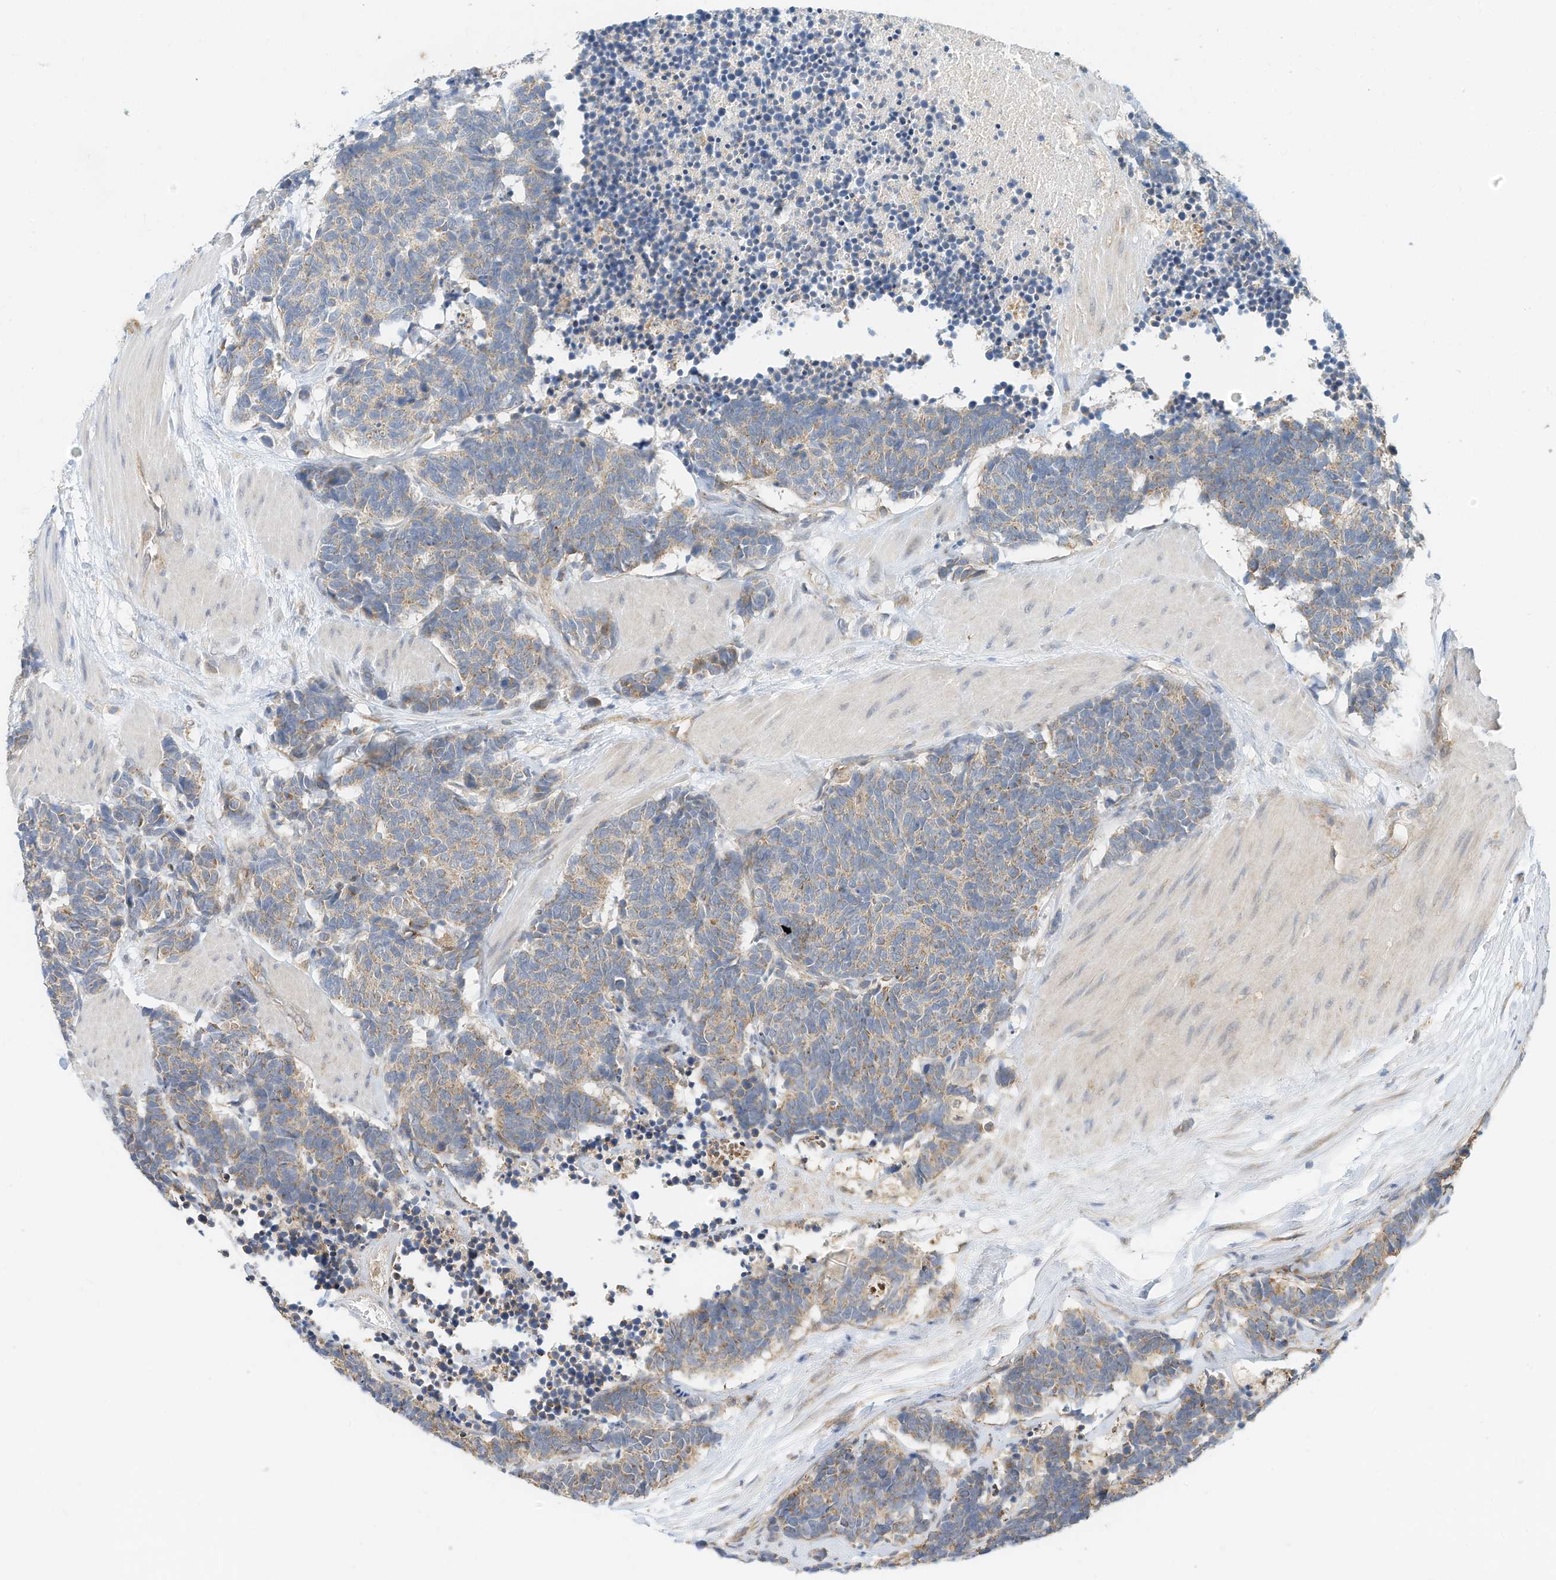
{"staining": {"intensity": "weak", "quantity": "25%-75%", "location": "cytoplasmic/membranous"}, "tissue": "carcinoid", "cell_type": "Tumor cells", "image_type": "cancer", "snomed": [{"axis": "morphology", "description": "Carcinoma, NOS"}, {"axis": "morphology", "description": "Carcinoid, malignant, NOS"}, {"axis": "topography", "description": "Urinary bladder"}], "caption": "The immunohistochemical stain highlights weak cytoplasmic/membranous staining in tumor cells of carcinoid tissue.", "gene": "METTL6", "patient": {"sex": "male", "age": 57}}